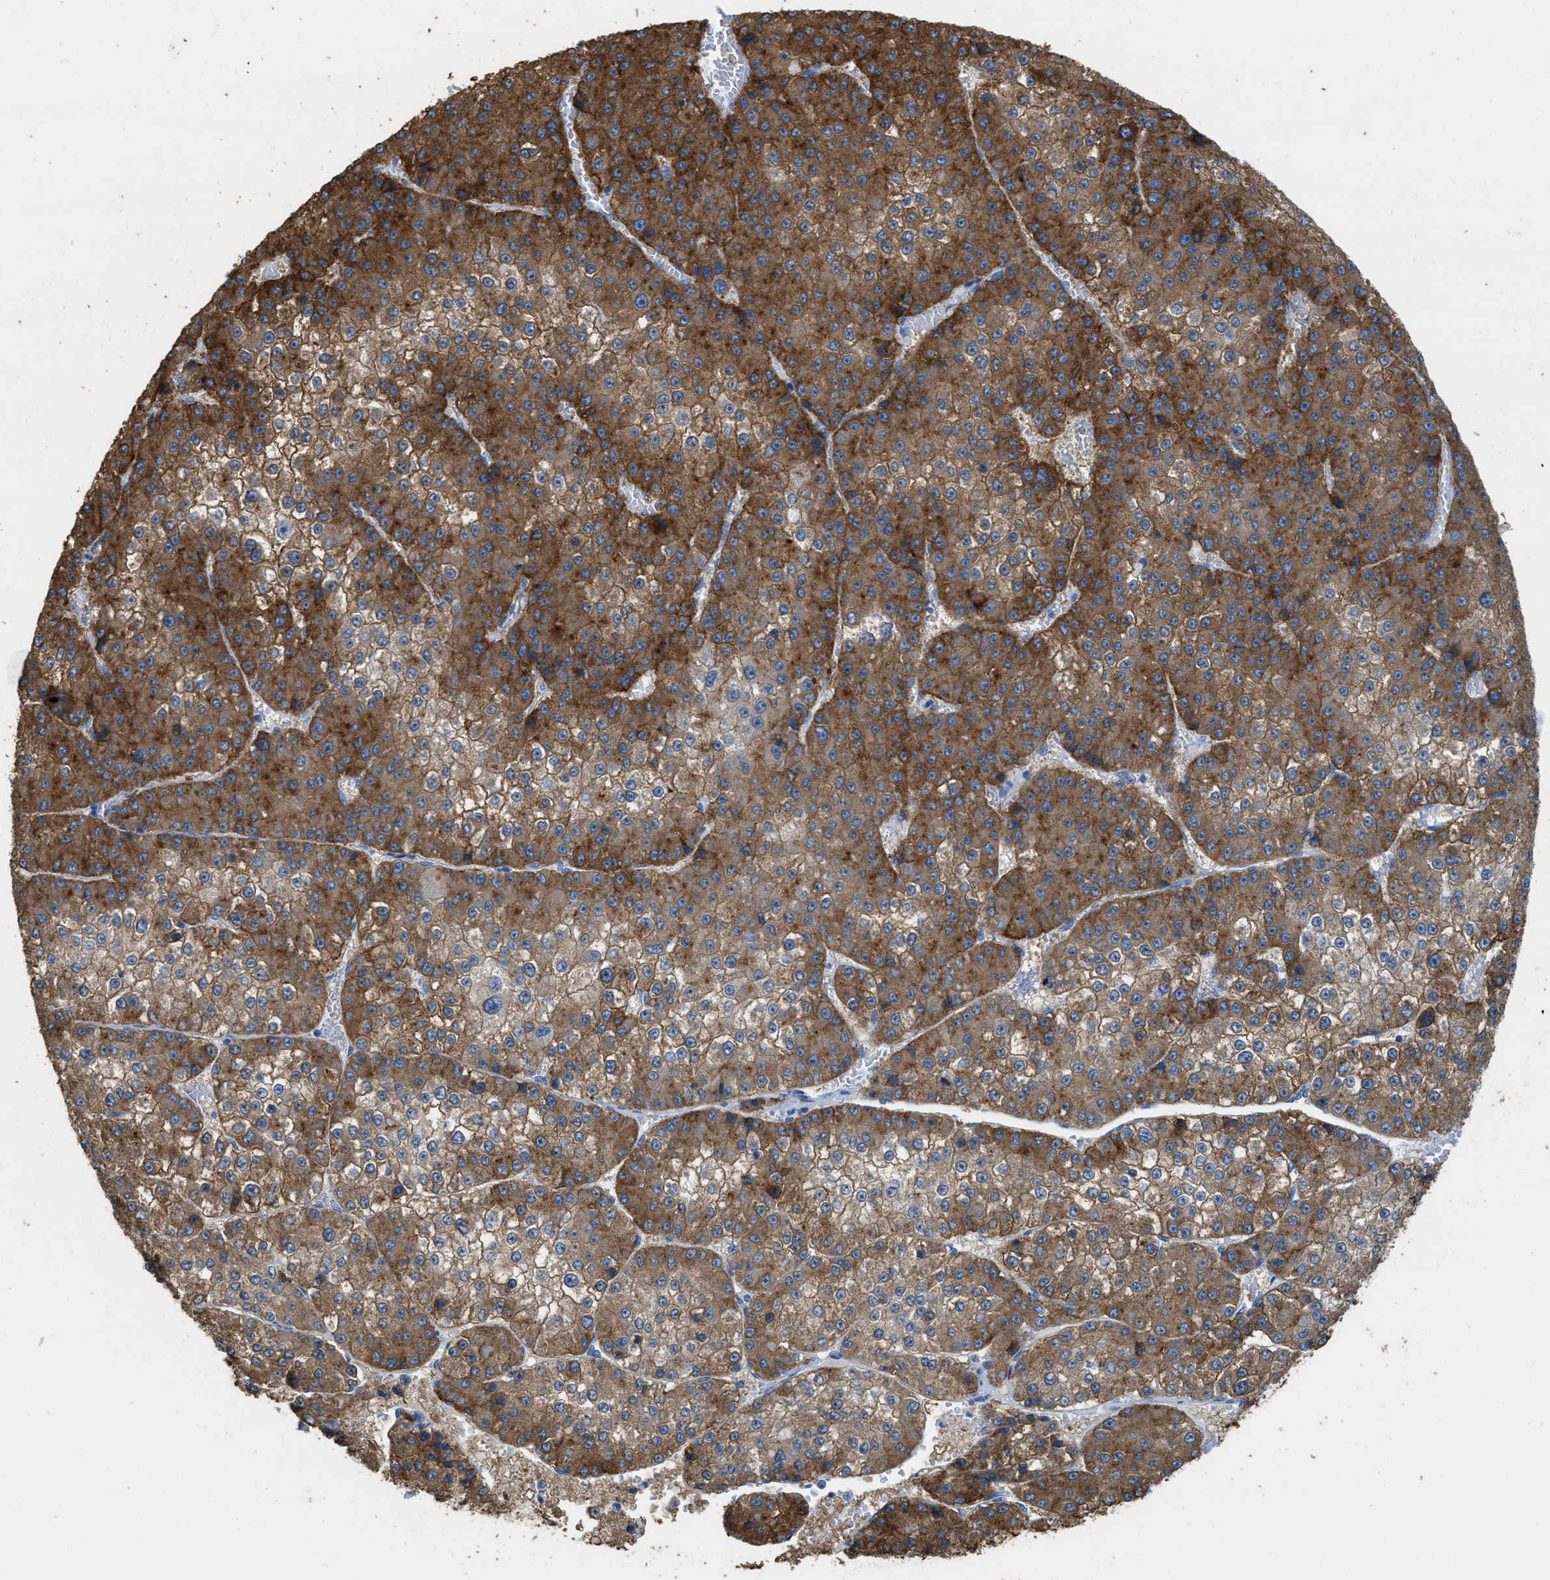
{"staining": {"intensity": "strong", "quantity": ">75%", "location": "cytoplasmic/membranous"}, "tissue": "liver cancer", "cell_type": "Tumor cells", "image_type": "cancer", "snomed": [{"axis": "morphology", "description": "Carcinoma, Hepatocellular, NOS"}, {"axis": "topography", "description": "Liver"}], "caption": "Immunohistochemical staining of human liver cancer (hepatocellular carcinoma) demonstrates high levels of strong cytoplasmic/membranous expression in approximately >75% of tumor cells.", "gene": "ASGR1", "patient": {"sex": "female", "age": 73}}